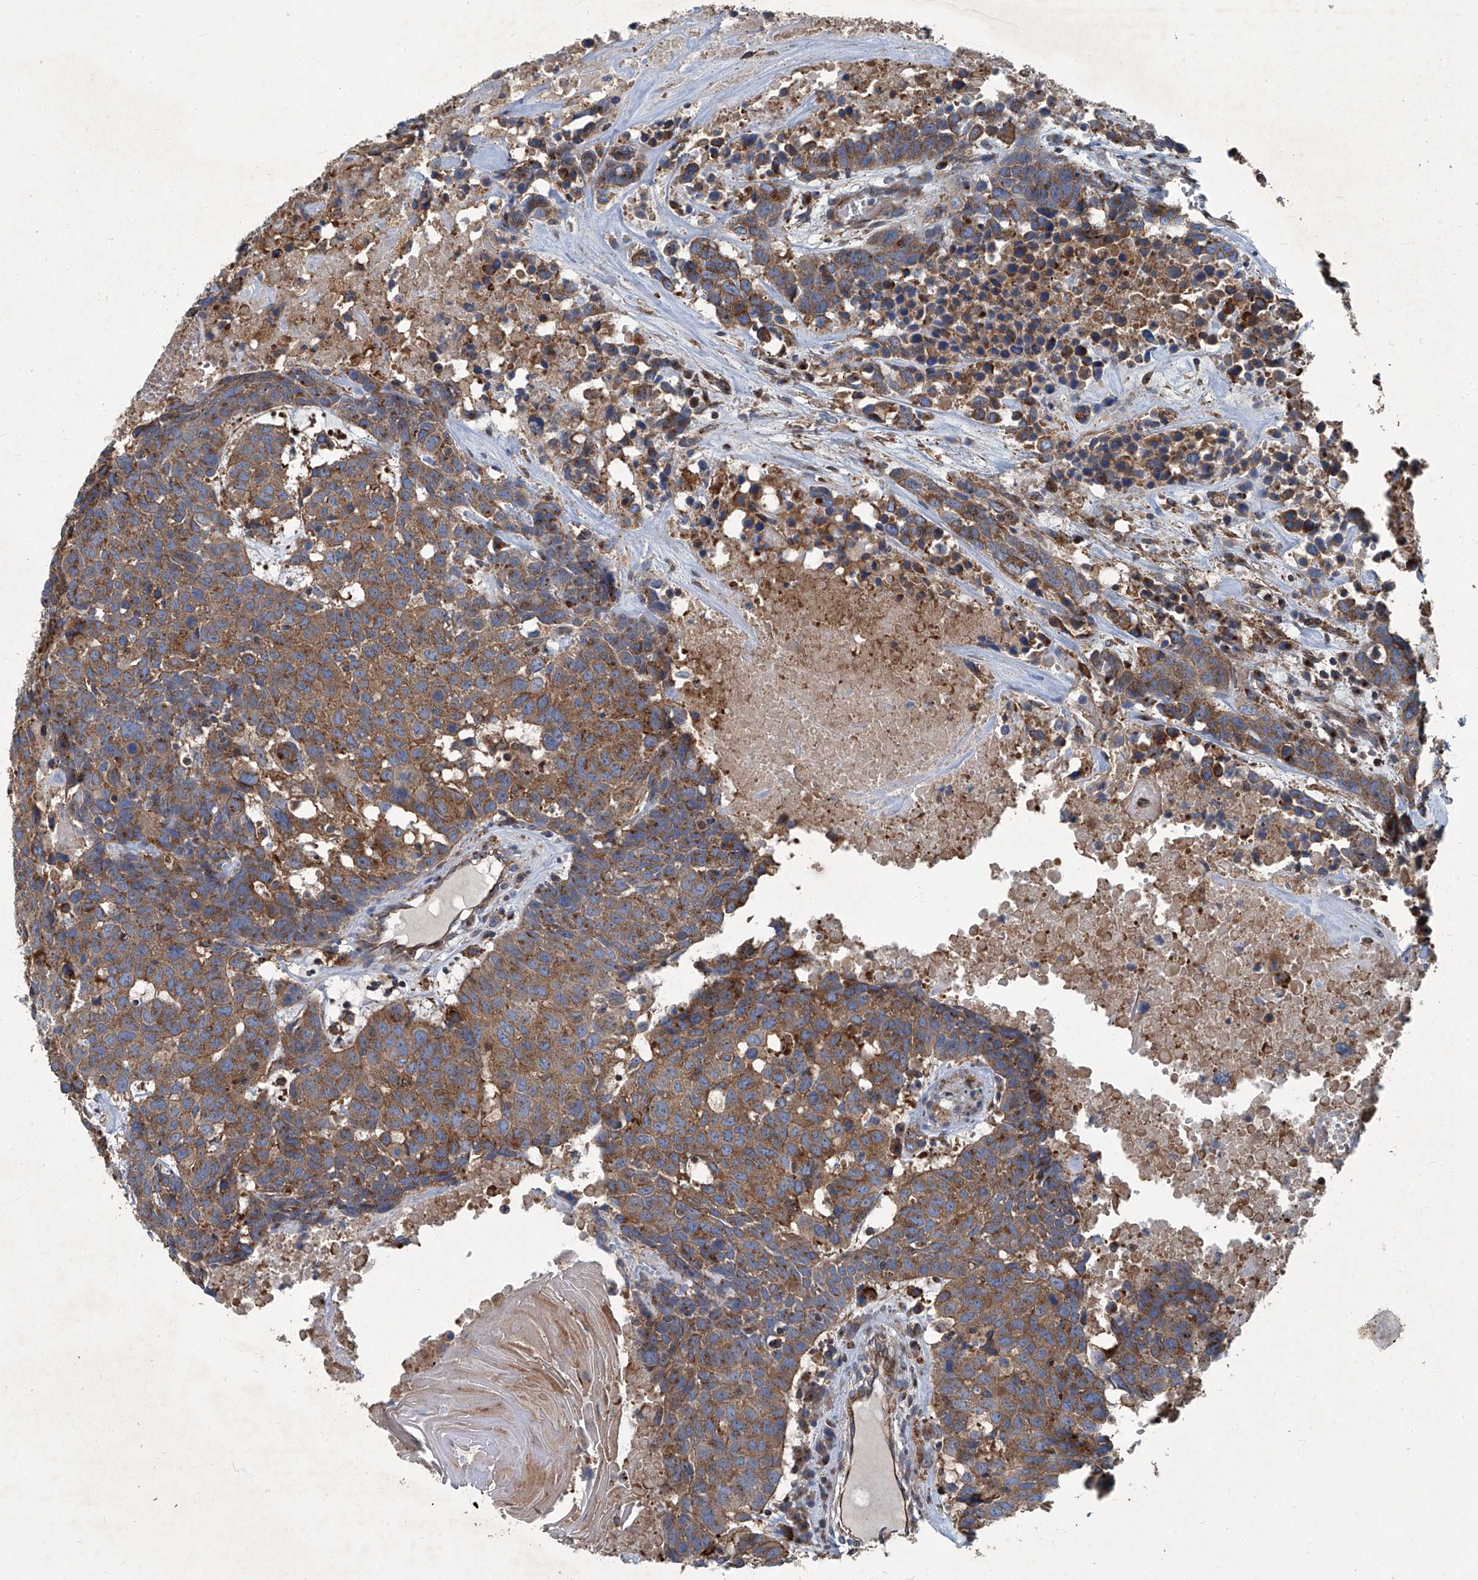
{"staining": {"intensity": "moderate", "quantity": ">75%", "location": "cytoplasmic/membranous"}, "tissue": "head and neck cancer", "cell_type": "Tumor cells", "image_type": "cancer", "snomed": [{"axis": "morphology", "description": "Squamous cell carcinoma, NOS"}, {"axis": "topography", "description": "Head-Neck"}], "caption": "Brown immunohistochemical staining in squamous cell carcinoma (head and neck) exhibits moderate cytoplasmic/membranous positivity in about >75% of tumor cells. (IHC, brightfield microscopy, high magnification).", "gene": "PIGH", "patient": {"sex": "male", "age": 66}}